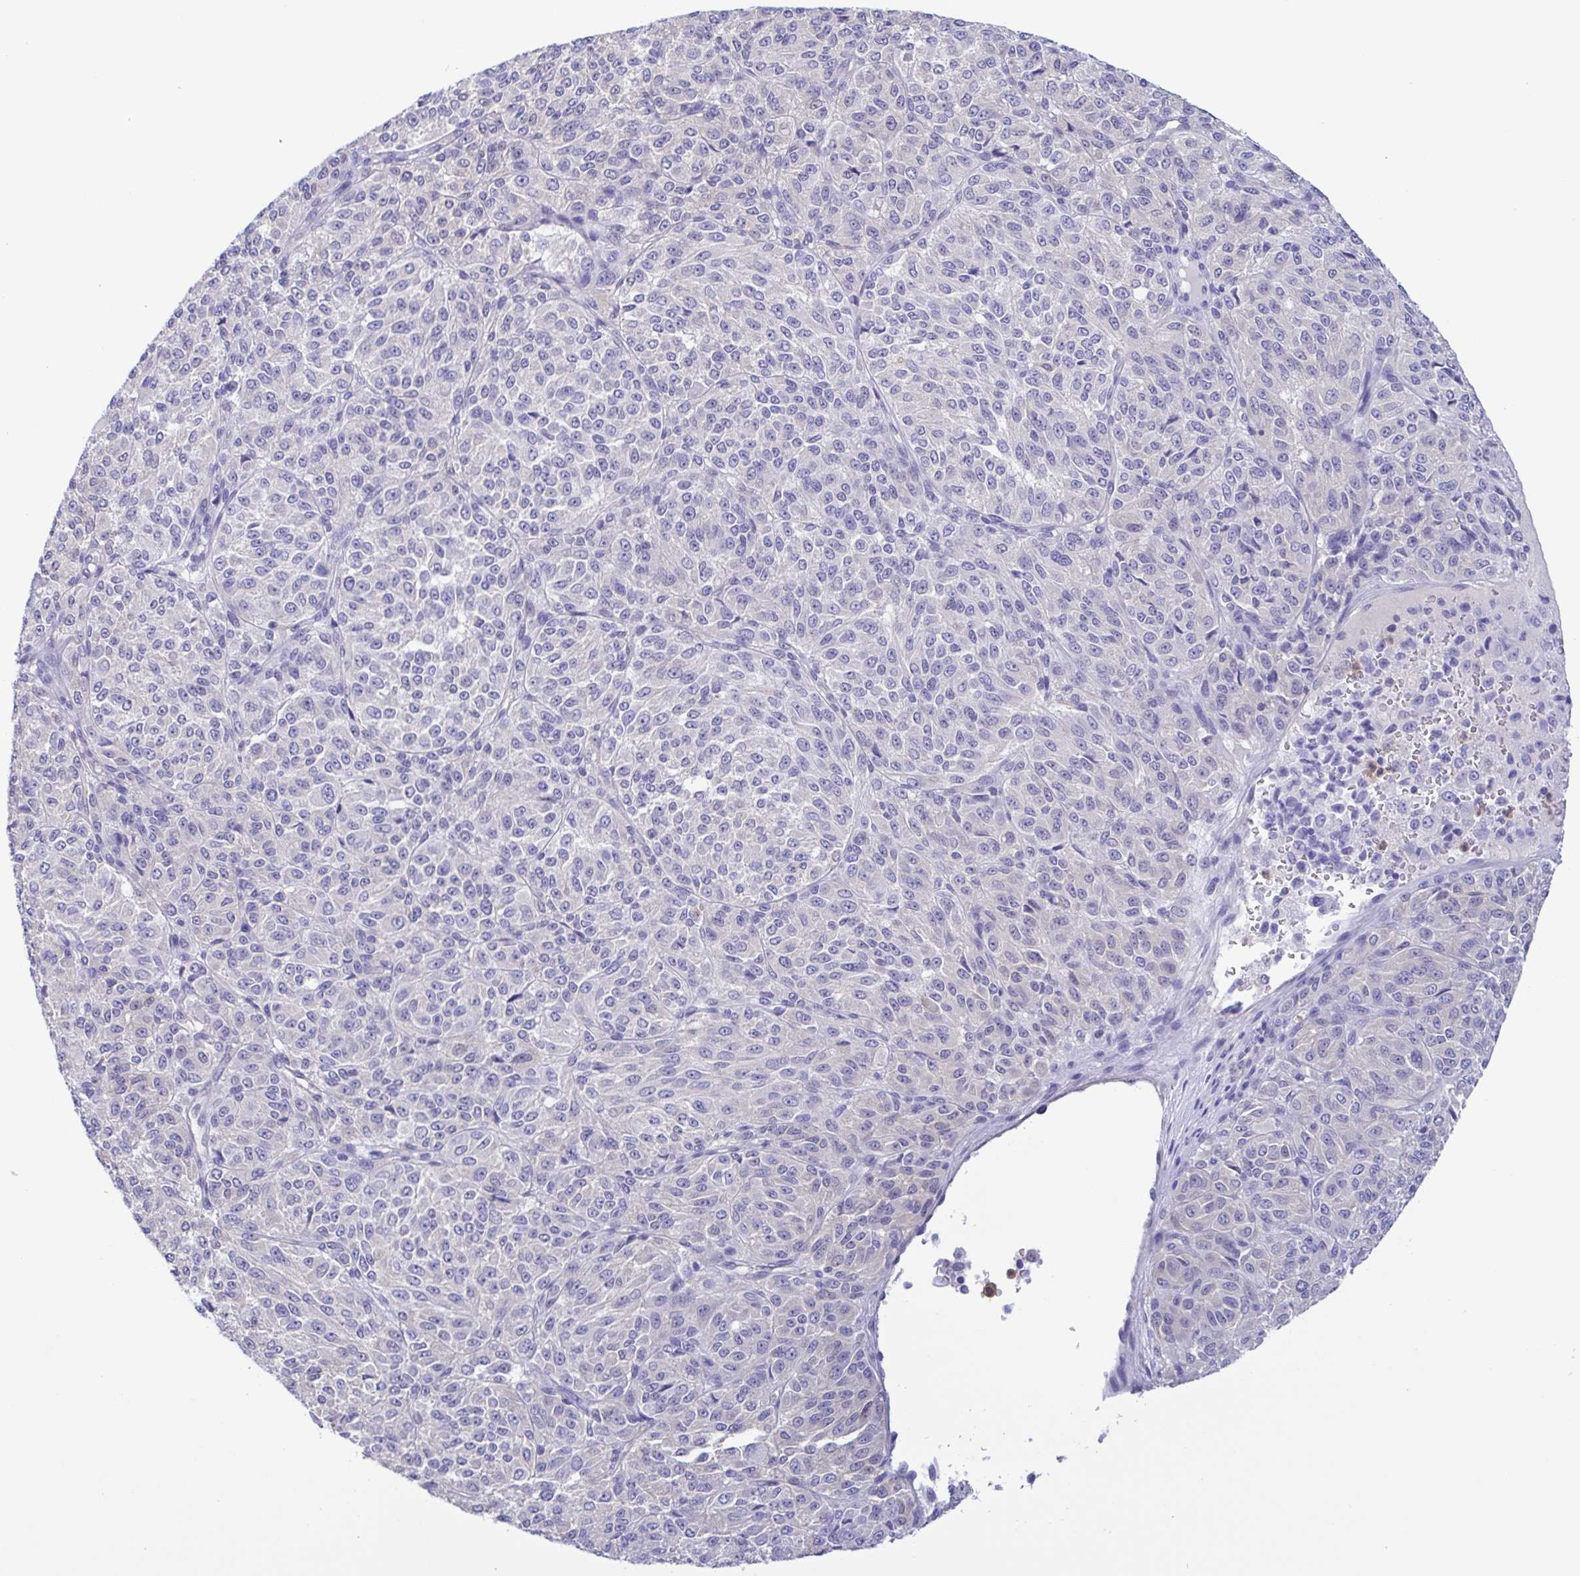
{"staining": {"intensity": "negative", "quantity": "none", "location": "none"}, "tissue": "melanoma", "cell_type": "Tumor cells", "image_type": "cancer", "snomed": [{"axis": "morphology", "description": "Malignant melanoma, Metastatic site"}, {"axis": "topography", "description": "Brain"}], "caption": "Tumor cells are negative for brown protein staining in malignant melanoma (metastatic site).", "gene": "LDHC", "patient": {"sex": "female", "age": 56}}